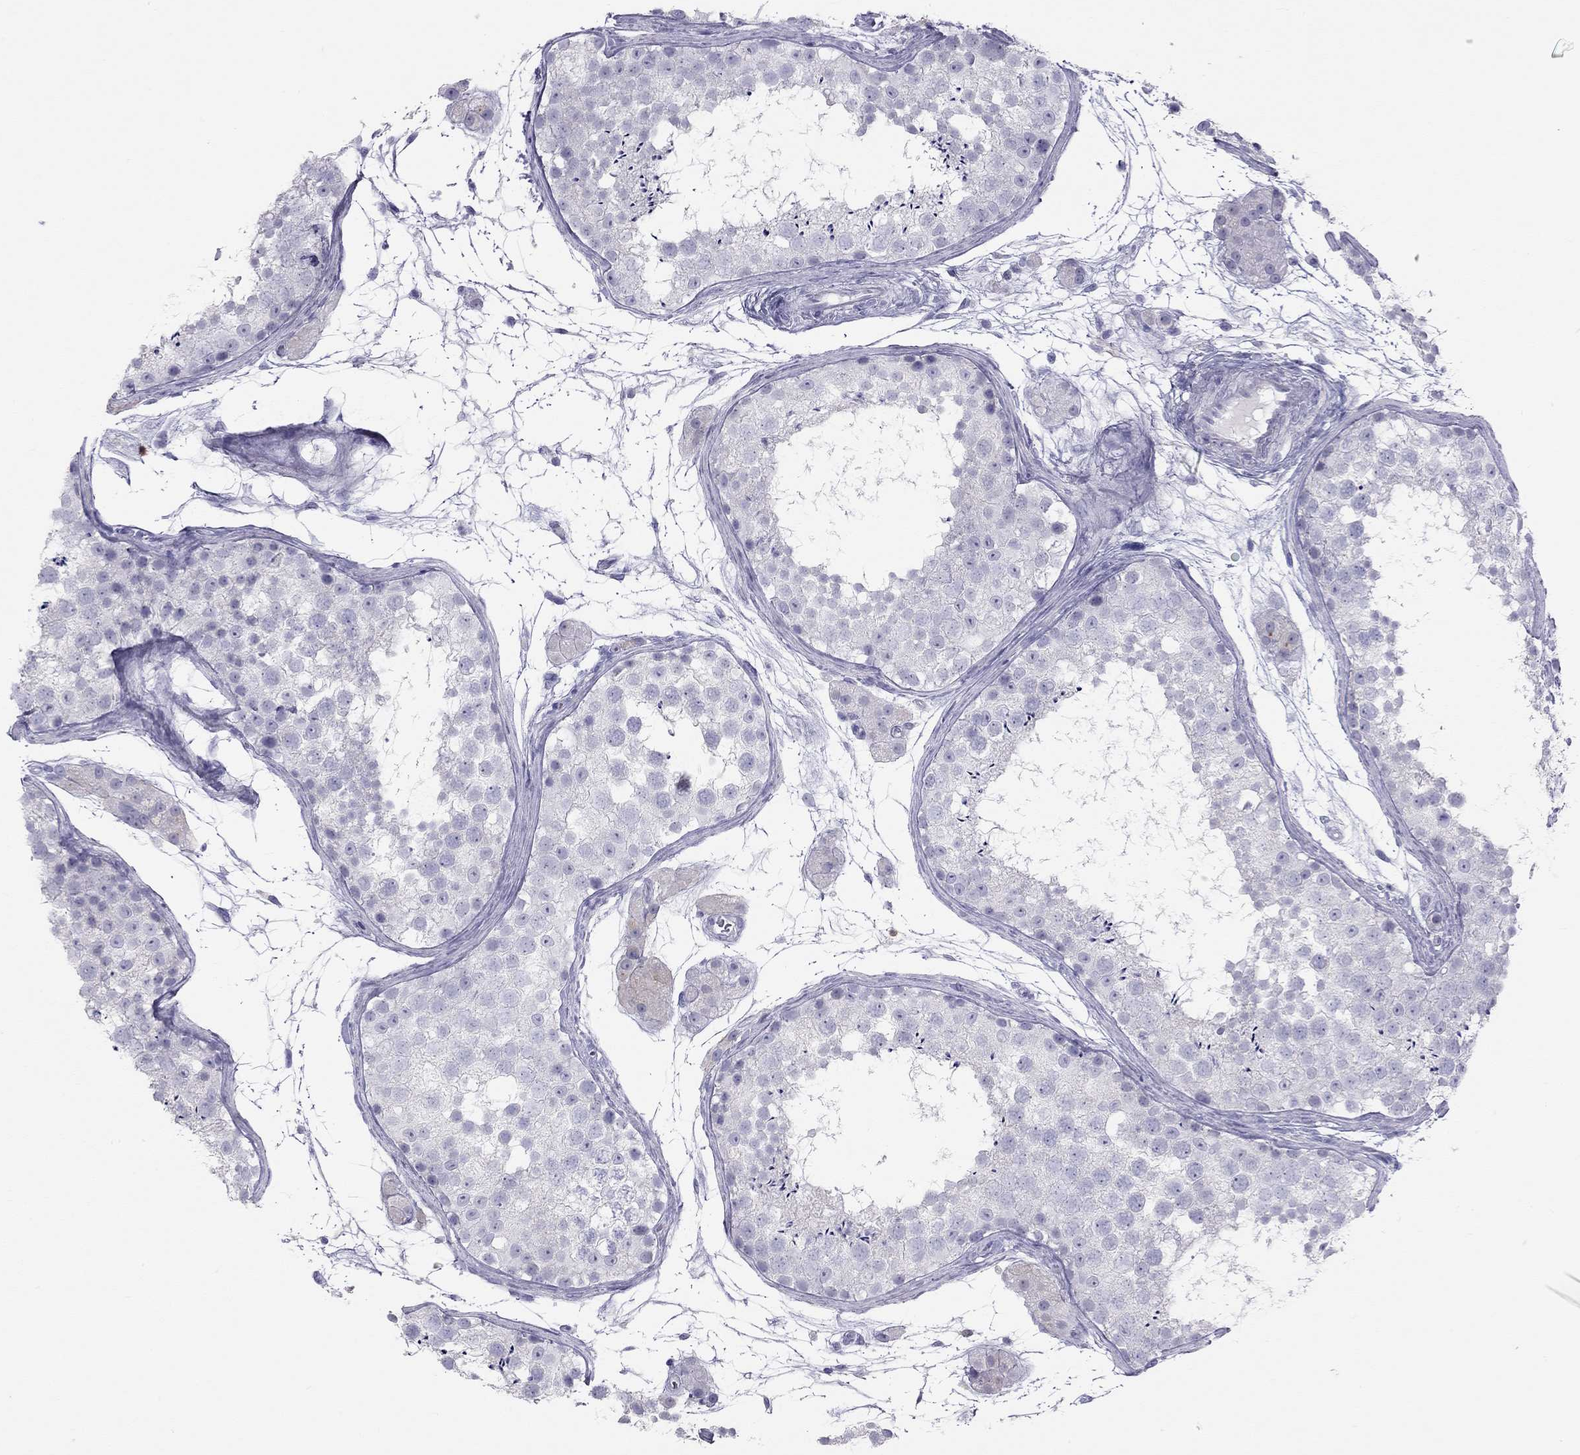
{"staining": {"intensity": "negative", "quantity": "none", "location": "none"}, "tissue": "testis", "cell_type": "Cells in seminiferous ducts", "image_type": "normal", "snomed": [{"axis": "morphology", "description": "Normal tissue, NOS"}, {"axis": "topography", "description": "Testis"}], "caption": "Immunohistochemical staining of benign human testis displays no significant expression in cells in seminiferous ducts.", "gene": "SH2D2A", "patient": {"sex": "male", "age": 41}}